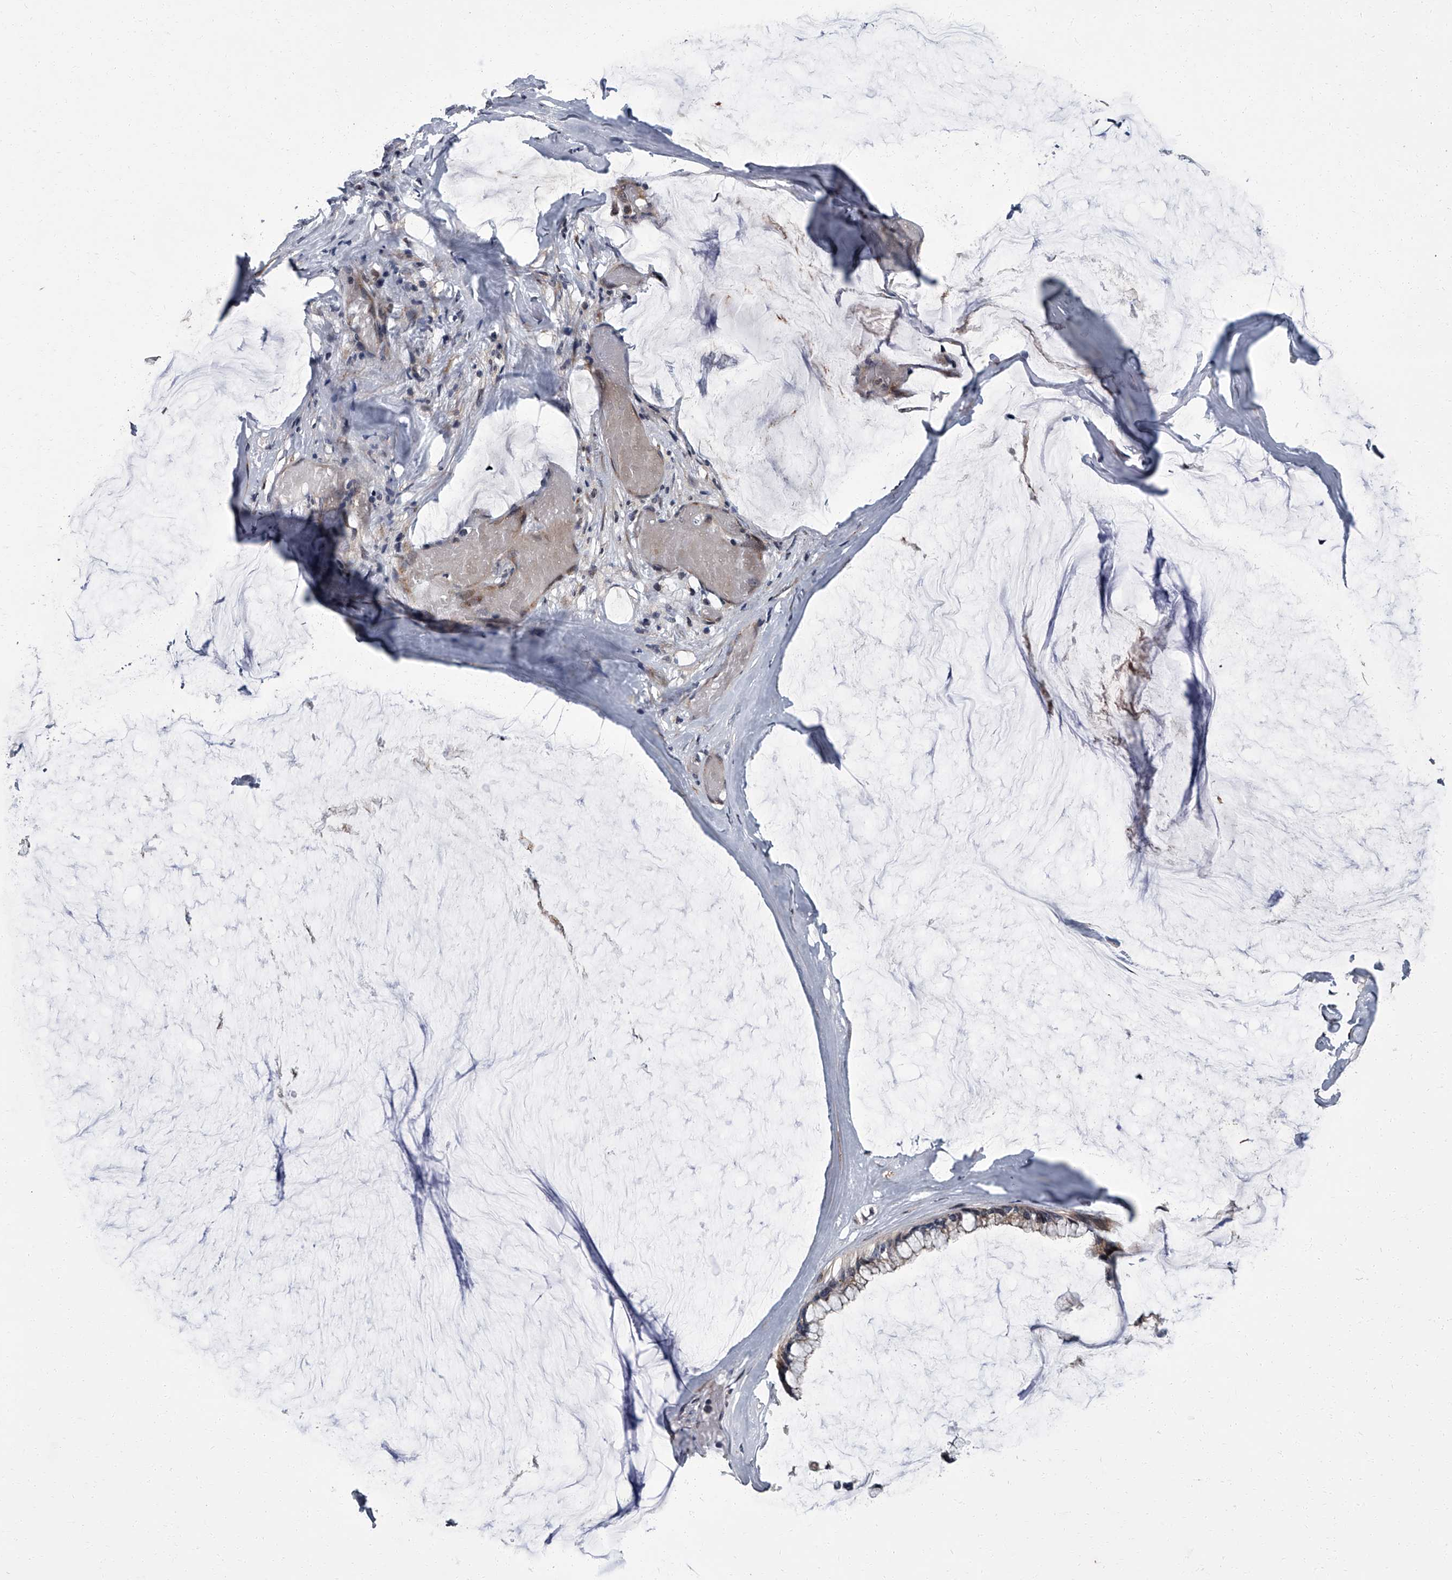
{"staining": {"intensity": "weak", "quantity": "25%-75%", "location": "cytoplasmic/membranous"}, "tissue": "ovarian cancer", "cell_type": "Tumor cells", "image_type": "cancer", "snomed": [{"axis": "morphology", "description": "Cystadenocarcinoma, mucinous, NOS"}, {"axis": "topography", "description": "Ovary"}], "caption": "This is a photomicrograph of IHC staining of ovarian mucinous cystadenocarcinoma, which shows weak expression in the cytoplasmic/membranous of tumor cells.", "gene": "ZNF274", "patient": {"sex": "female", "age": 39}}